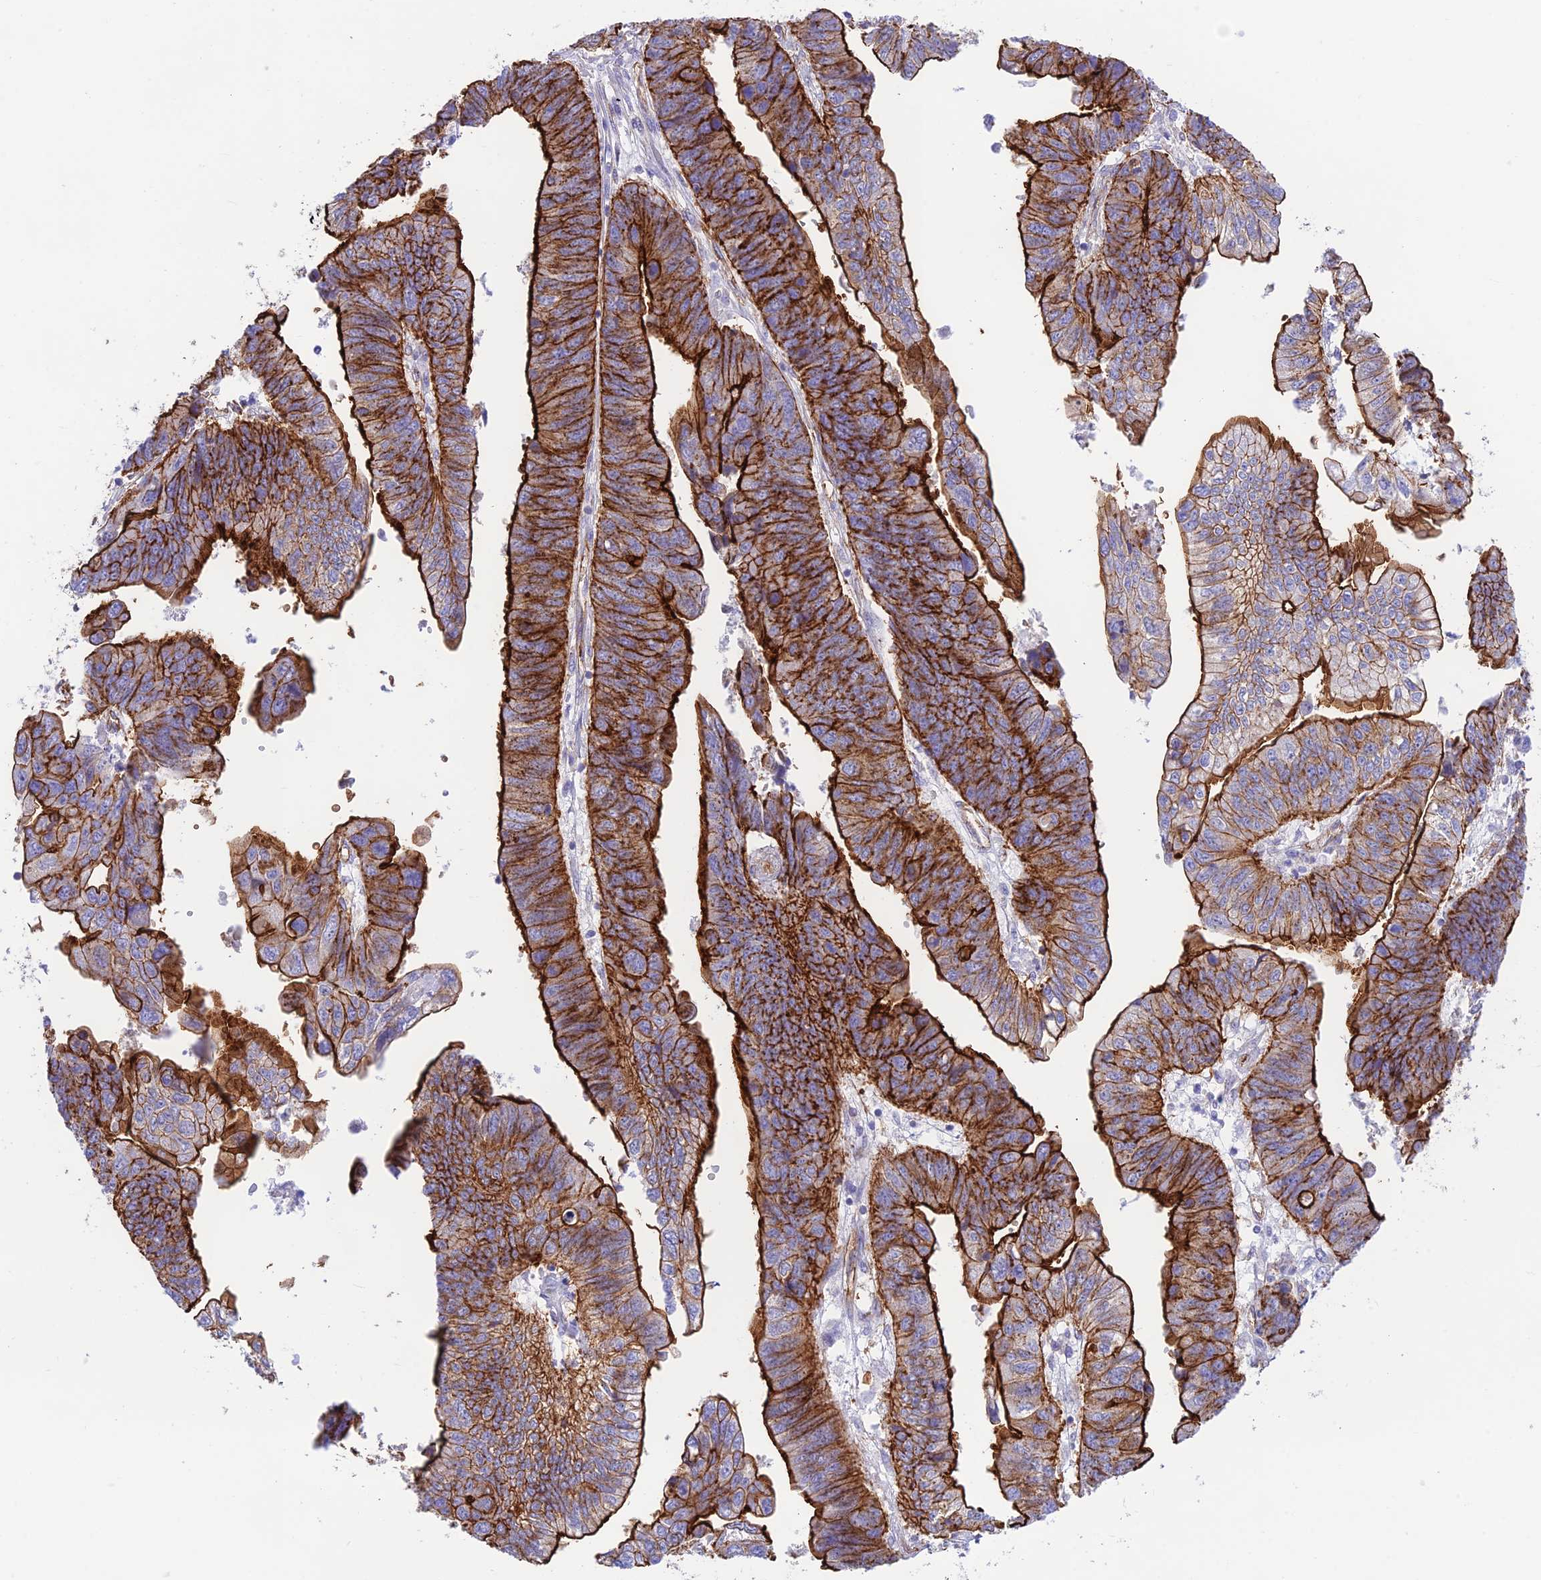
{"staining": {"intensity": "strong", "quantity": ">75%", "location": "cytoplasmic/membranous"}, "tissue": "stomach cancer", "cell_type": "Tumor cells", "image_type": "cancer", "snomed": [{"axis": "morphology", "description": "Adenocarcinoma, NOS"}, {"axis": "topography", "description": "Stomach"}], "caption": "Protein staining exhibits strong cytoplasmic/membranous positivity in about >75% of tumor cells in stomach adenocarcinoma. The staining was performed using DAB to visualize the protein expression in brown, while the nuclei were stained in blue with hematoxylin (Magnification: 20x).", "gene": "YPEL5", "patient": {"sex": "male", "age": 59}}